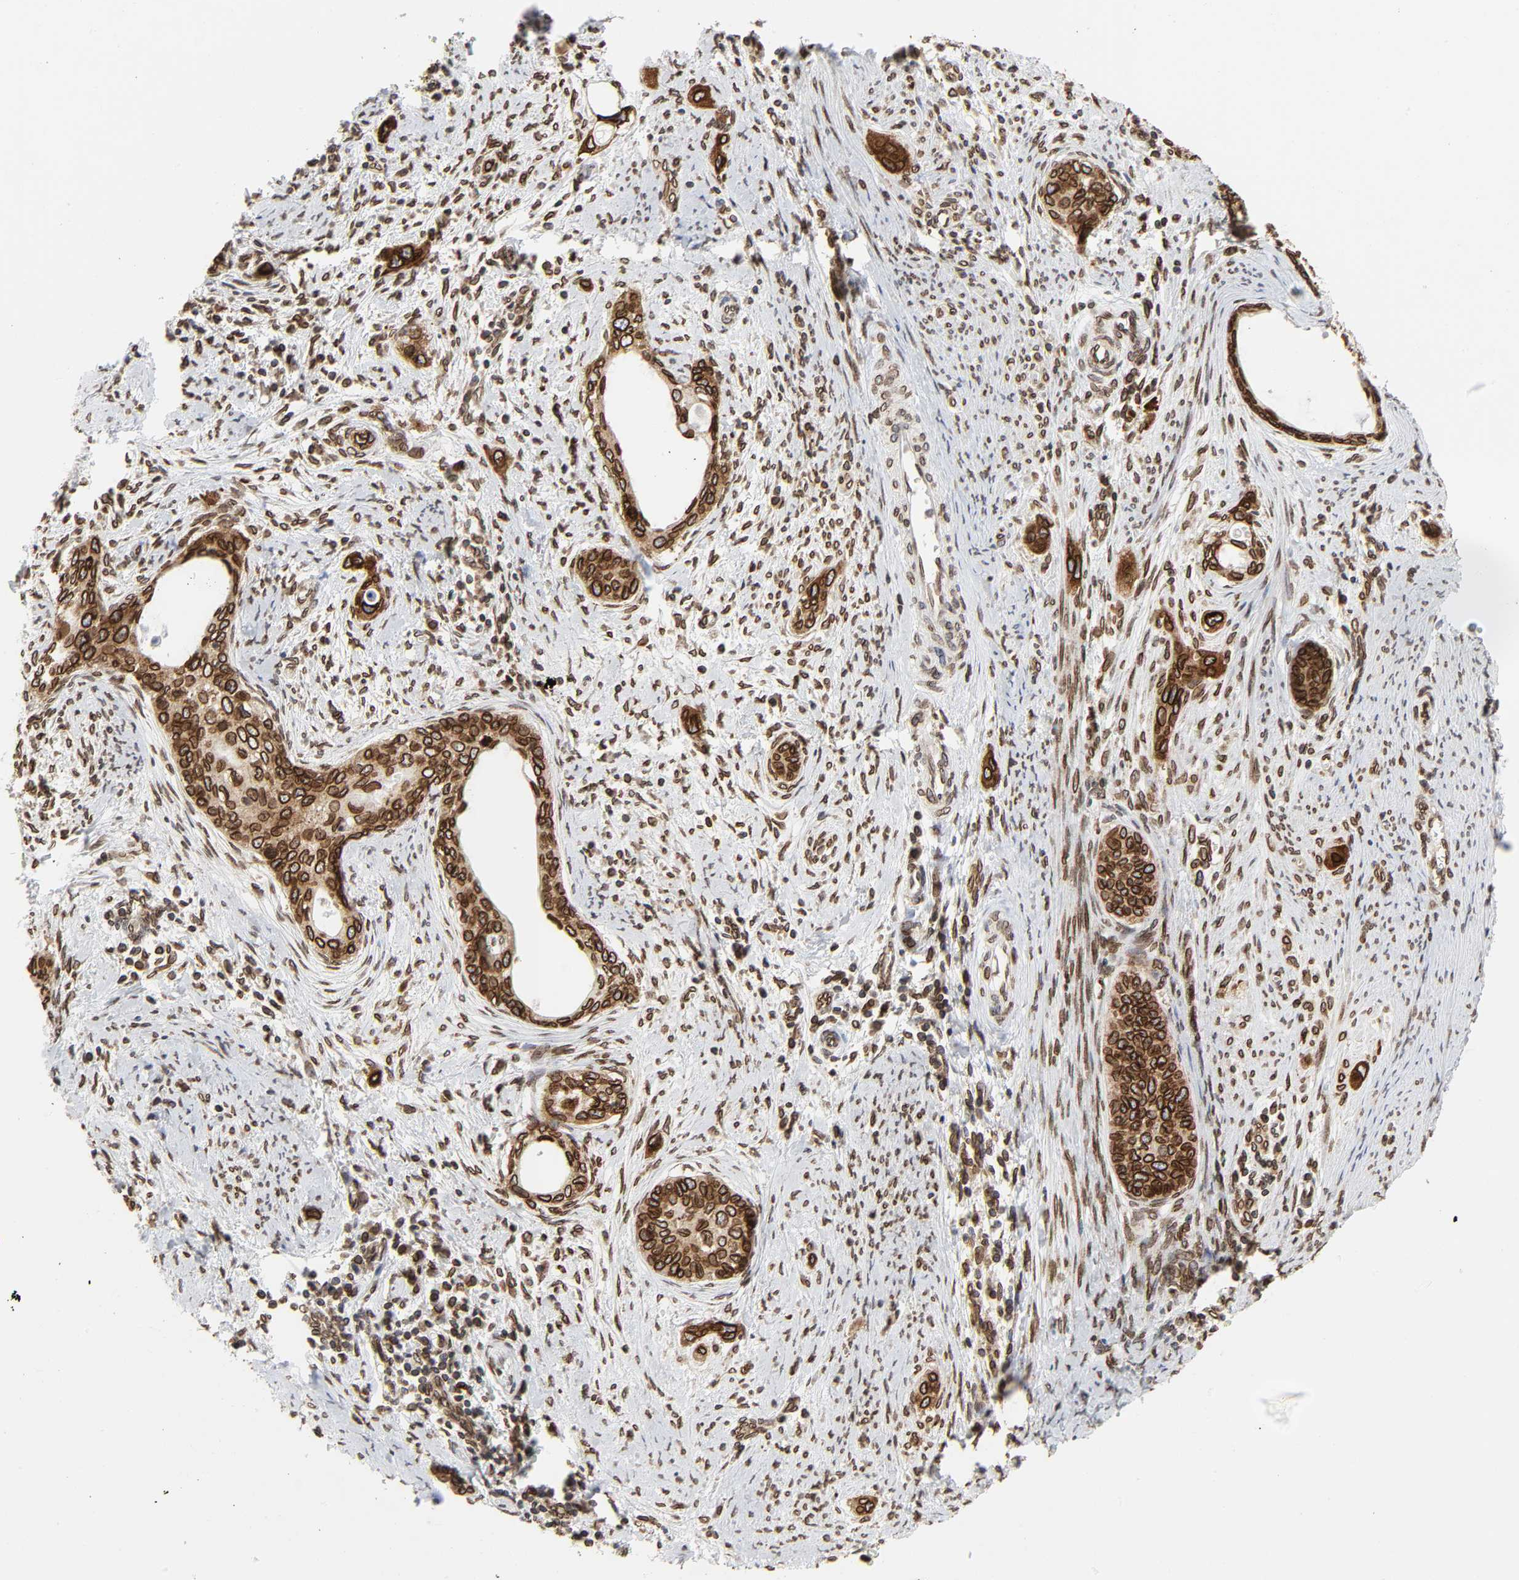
{"staining": {"intensity": "strong", "quantity": ">75%", "location": "cytoplasmic/membranous,nuclear"}, "tissue": "cervical cancer", "cell_type": "Tumor cells", "image_type": "cancer", "snomed": [{"axis": "morphology", "description": "Squamous cell carcinoma, NOS"}, {"axis": "topography", "description": "Cervix"}], "caption": "Approximately >75% of tumor cells in human cervical cancer (squamous cell carcinoma) exhibit strong cytoplasmic/membranous and nuclear protein positivity as visualized by brown immunohistochemical staining.", "gene": "RANGAP1", "patient": {"sex": "female", "age": 33}}